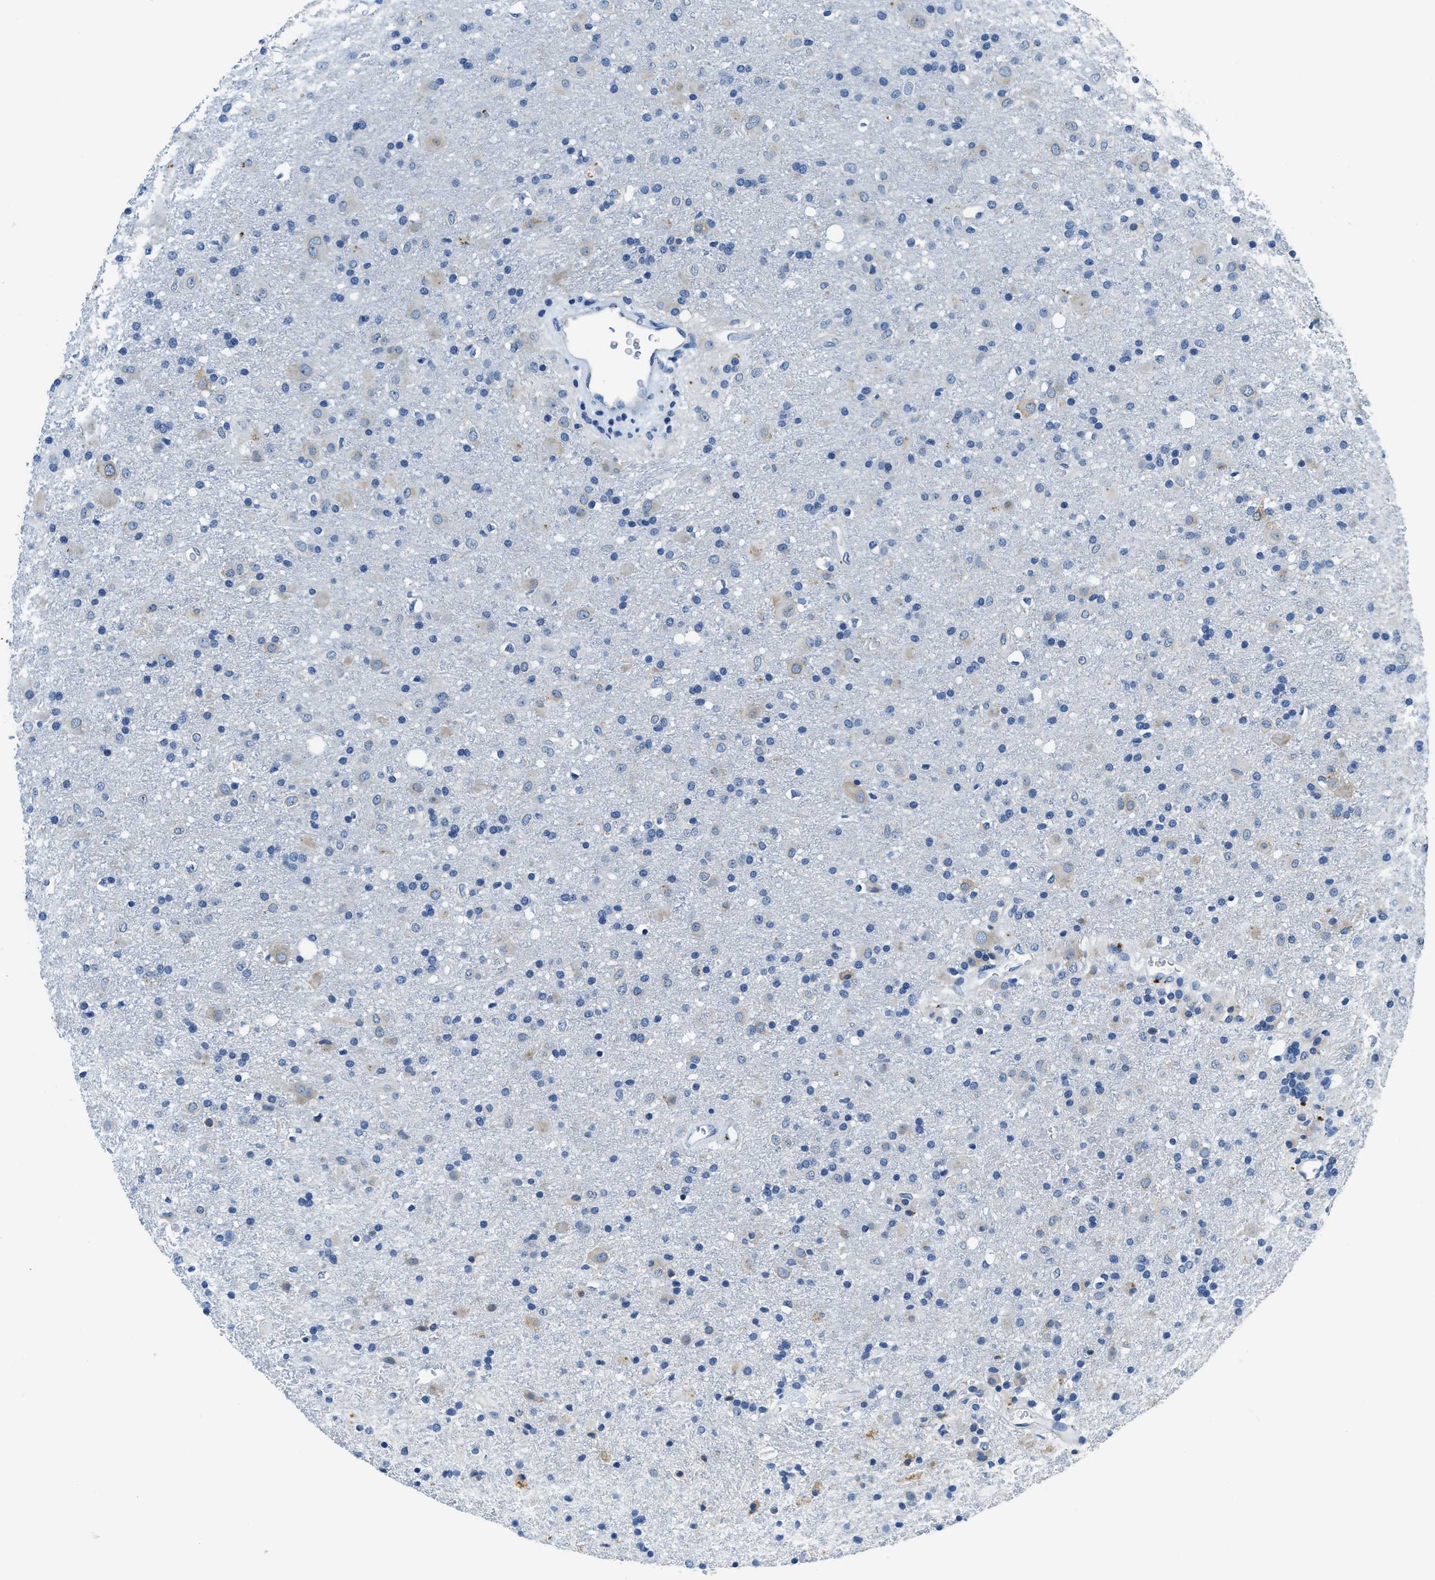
{"staining": {"intensity": "weak", "quantity": "<25%", "location": "cytoplasmic/membranous"}, "tissue": "glioma", "cell_type": "Tumor cells", "image_type": "cancer", "snomed": [{"axis": "morphology", "description": "Glioma, malignant, Low grade"}, {"axis": "topography", "description": "Brain"}], "caption": "Immunohistochemistry micrograph of neoplastic tissue: low-grade glioma (malignant) stained with DAB demonstrates no significant protein staining in tumor cells.", "gene": "UBAC2", "patient": {"sex": "male", "age": 65}}